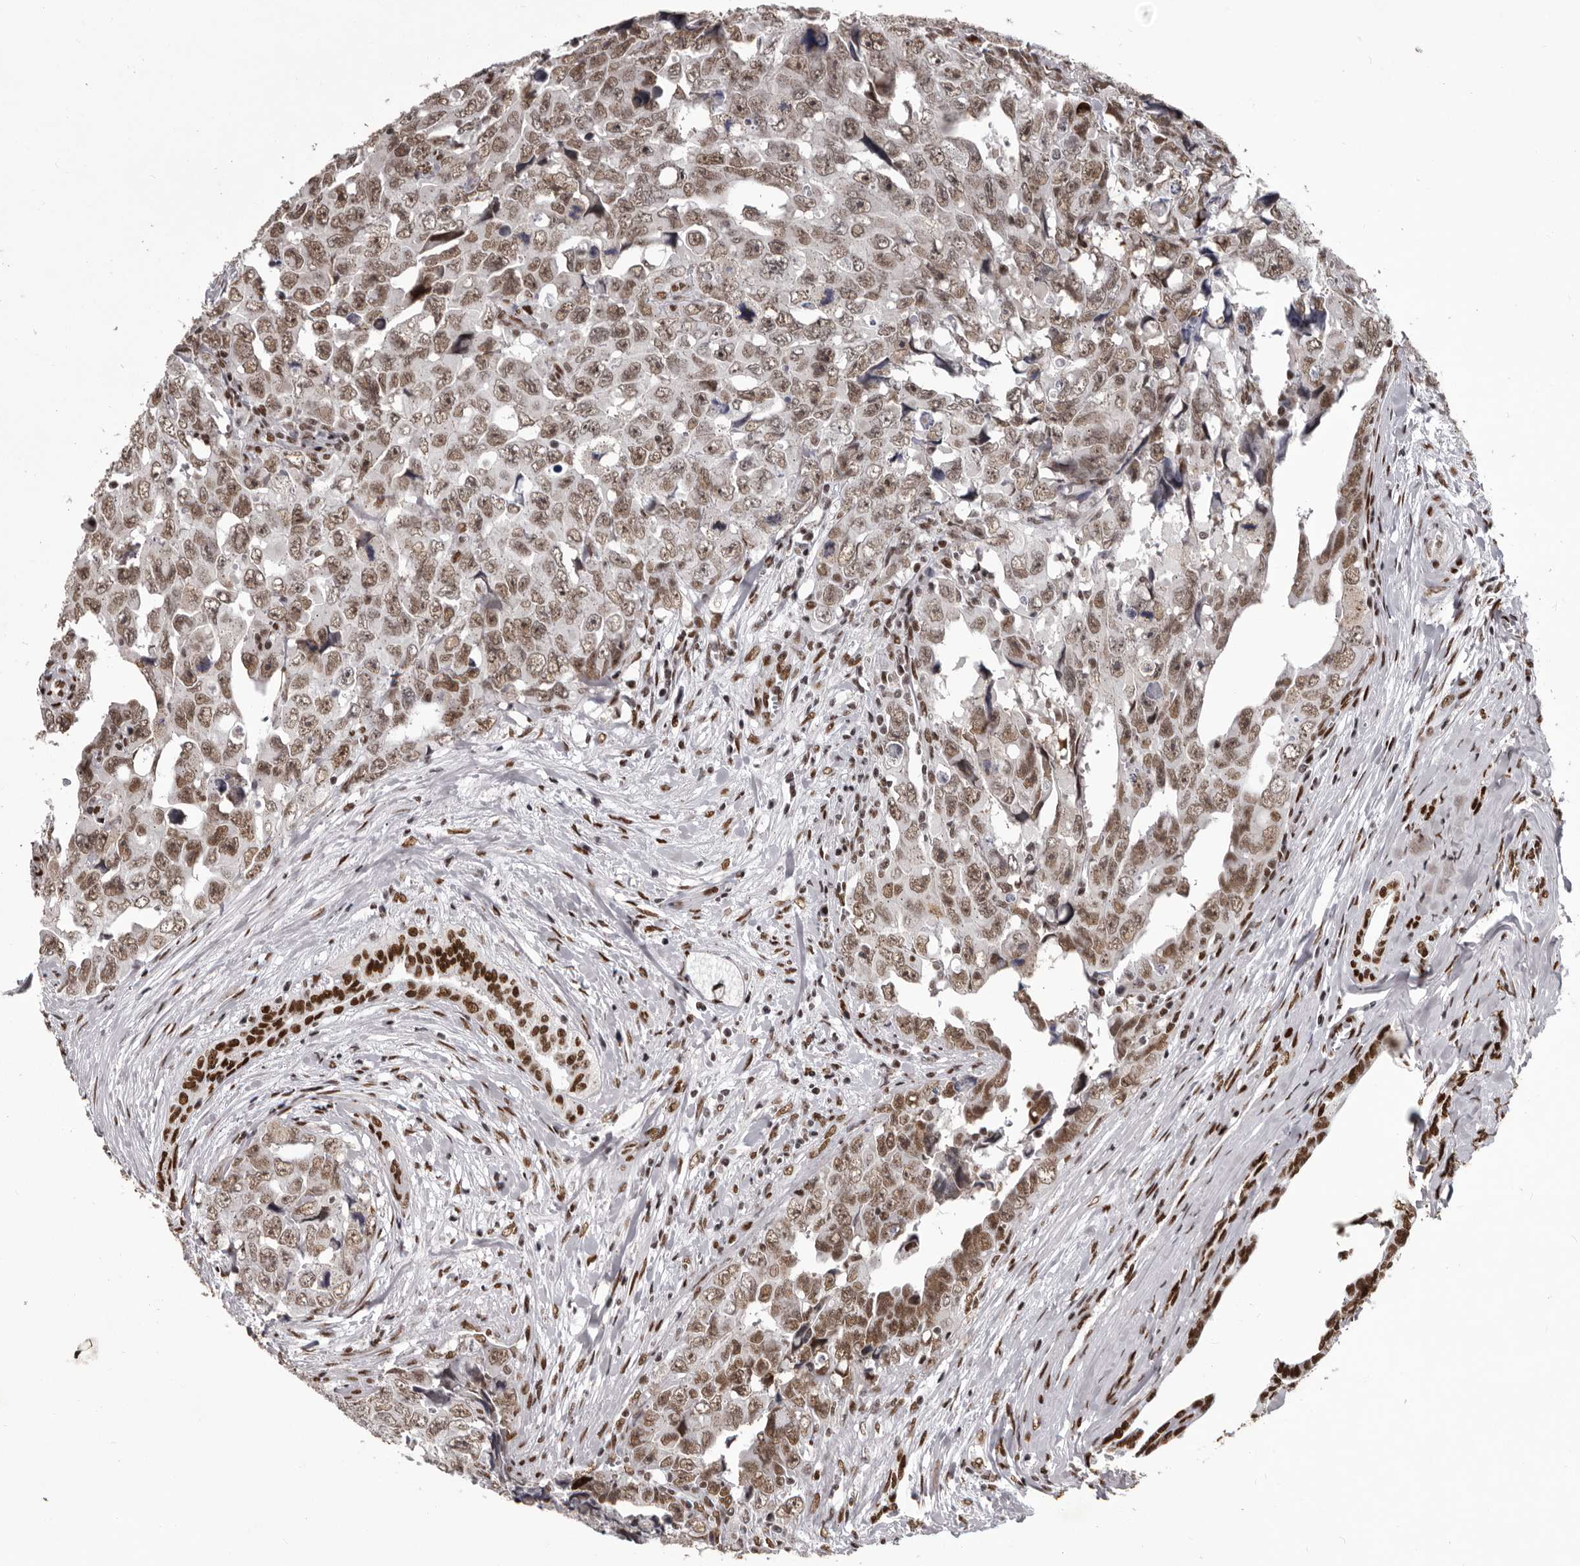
{"staining": {"intensity": "moderate", "quantity": ">75%", "location": "nuclear"}, "tissue": "testis cancer", "cell_type": "Tumor cells", "image_type": "cancer", "snomed": [{"axis": "morphology", "description": "Carcinoma, Embryonal, NOS"}, {"axis": "topography", "description": "Testis"}], "caption": "Moderate nuclear protein expression is identified in about >75% of tumor cells in testis cancer (embryonal carcinoma).", "gene": "NUMA1", "patient": {"sex": "male", "age": 28}}